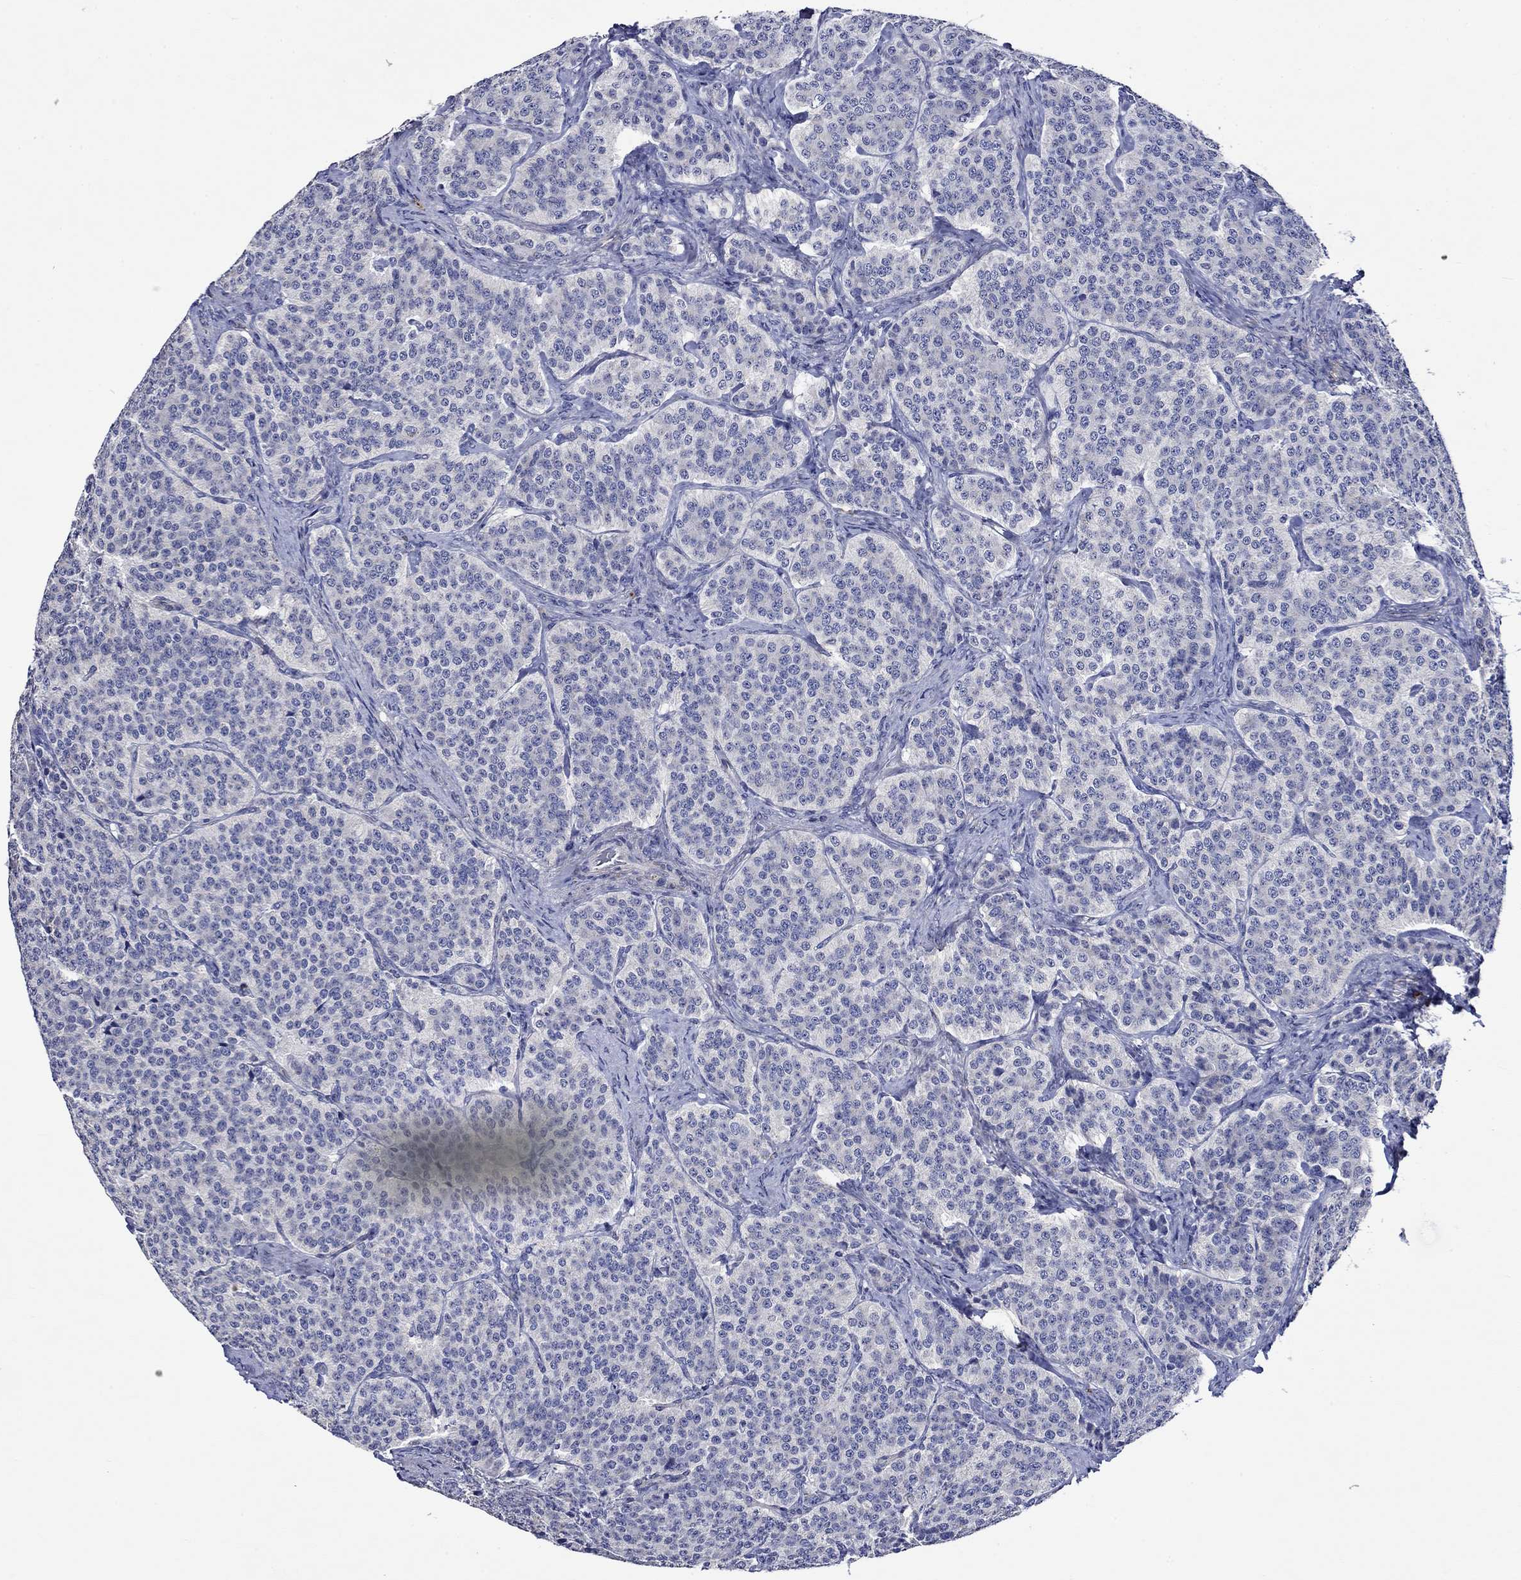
{"staining": {"intensity": "negative", "quantity": "none", "location": "none"}, "tissue": "carcinoid", "cell_type": "Tumor cells", "image_type": "cancer", "snomed": [{"axis": "morphology", "description": "Carcinoid, malignant, NOS"}, {"axis": "topography", "description": "Small intestine"}], "caption": "This micrograph is of carcinoid stained with IHC to label a protein in brown with the nuclei are counter-stained blue. There is no positivity in tumor cells.", "gene": "CRYAB", "patient": {"sex": "female", "age": 58}}